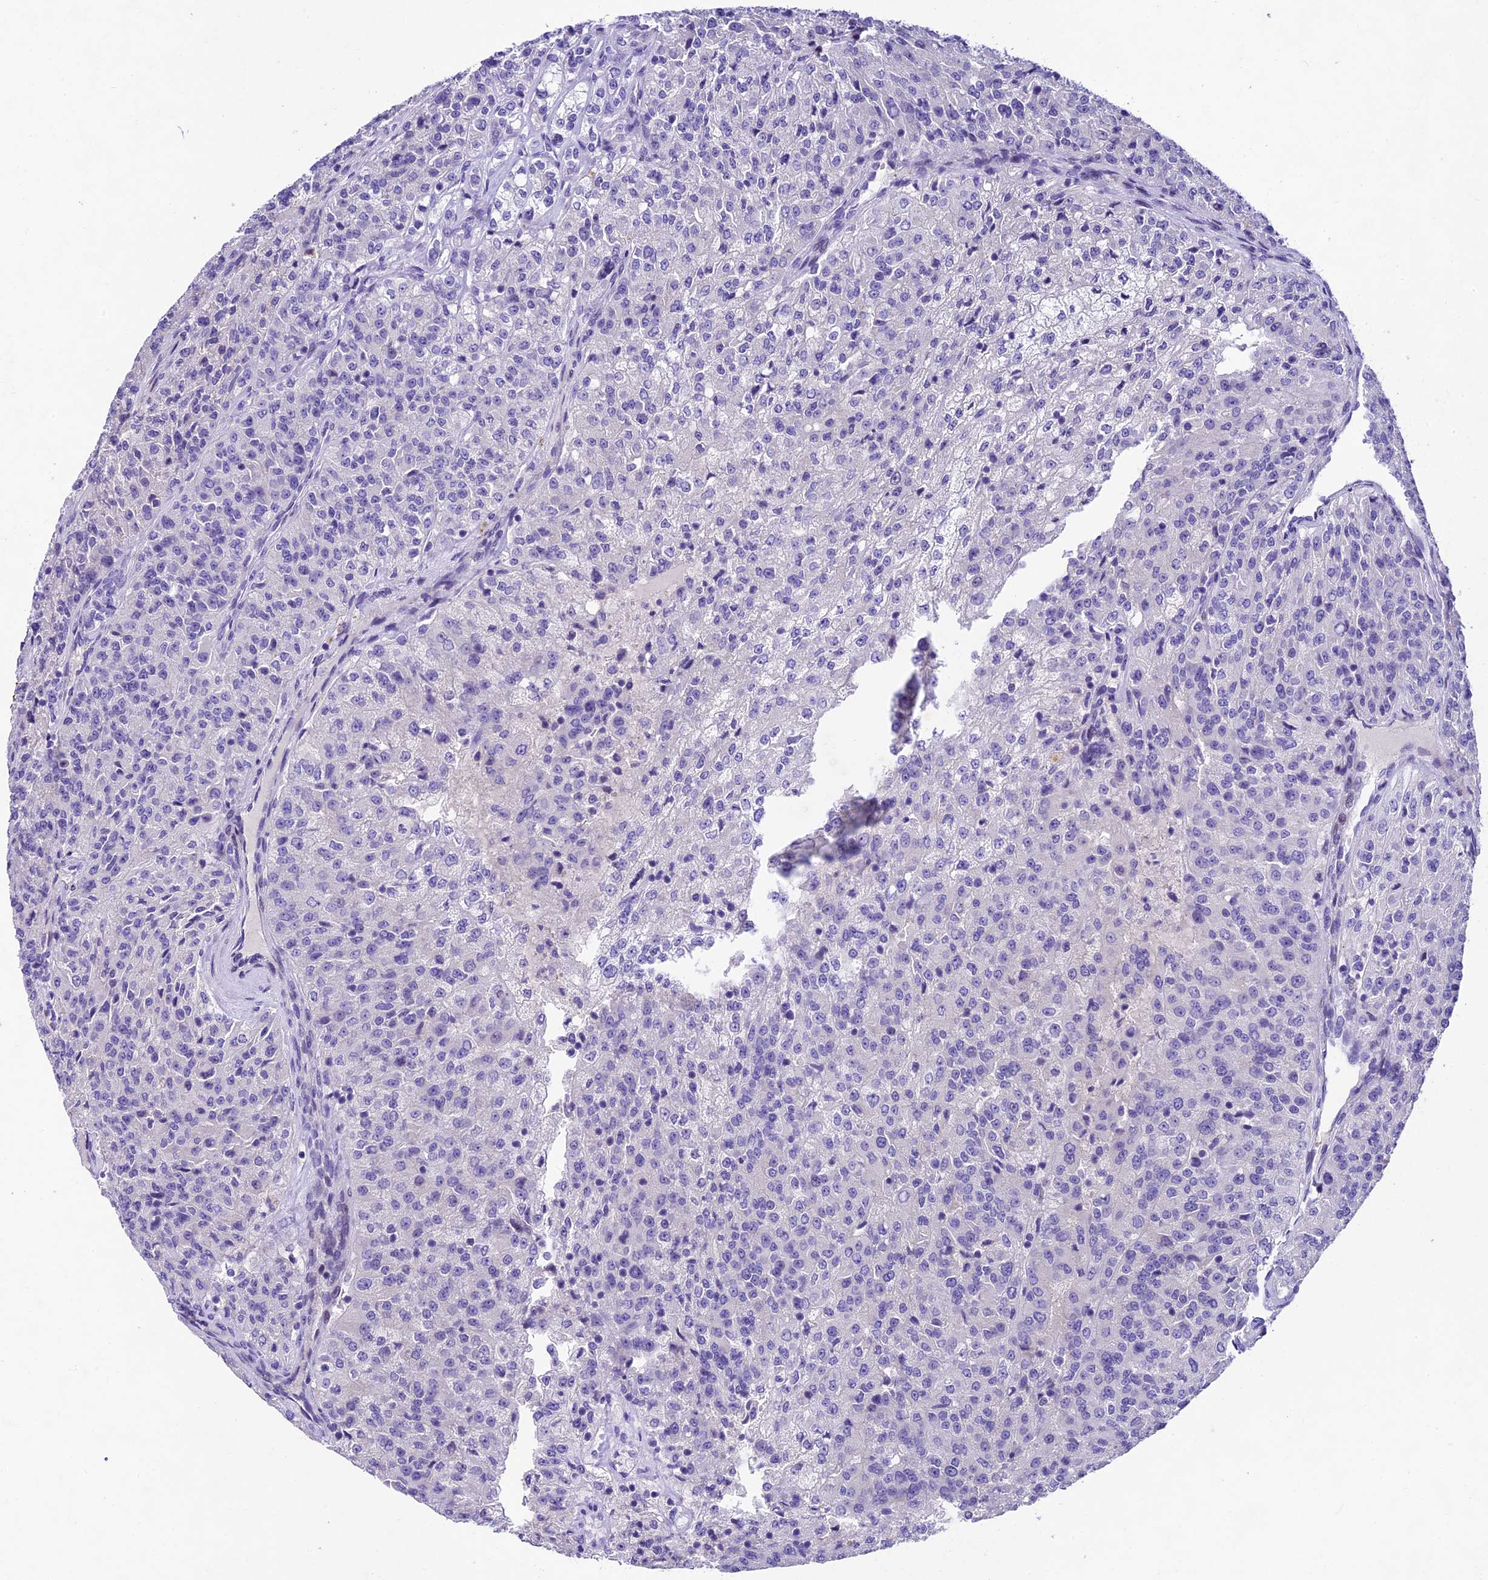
{"staining": {"intensity": "negative", "quantity": "none", "location": "none"}, "tissue": "renal cancer", "cell_type": "Tumor cells", "image_type": "cancer", "snomed": [{"axis": "morphology", "description": "Adenocarcinoma, NOS"}, {"axis": "topography", "description": "Kidney"}], "caption": "DAB (3,3'-diaminobenzidine) immunohistochemical staining of human renal cancer reveals no significant expression in tumor cells.", "gene": "IFT140", "patient": {"sex": "female", "age": 63}}